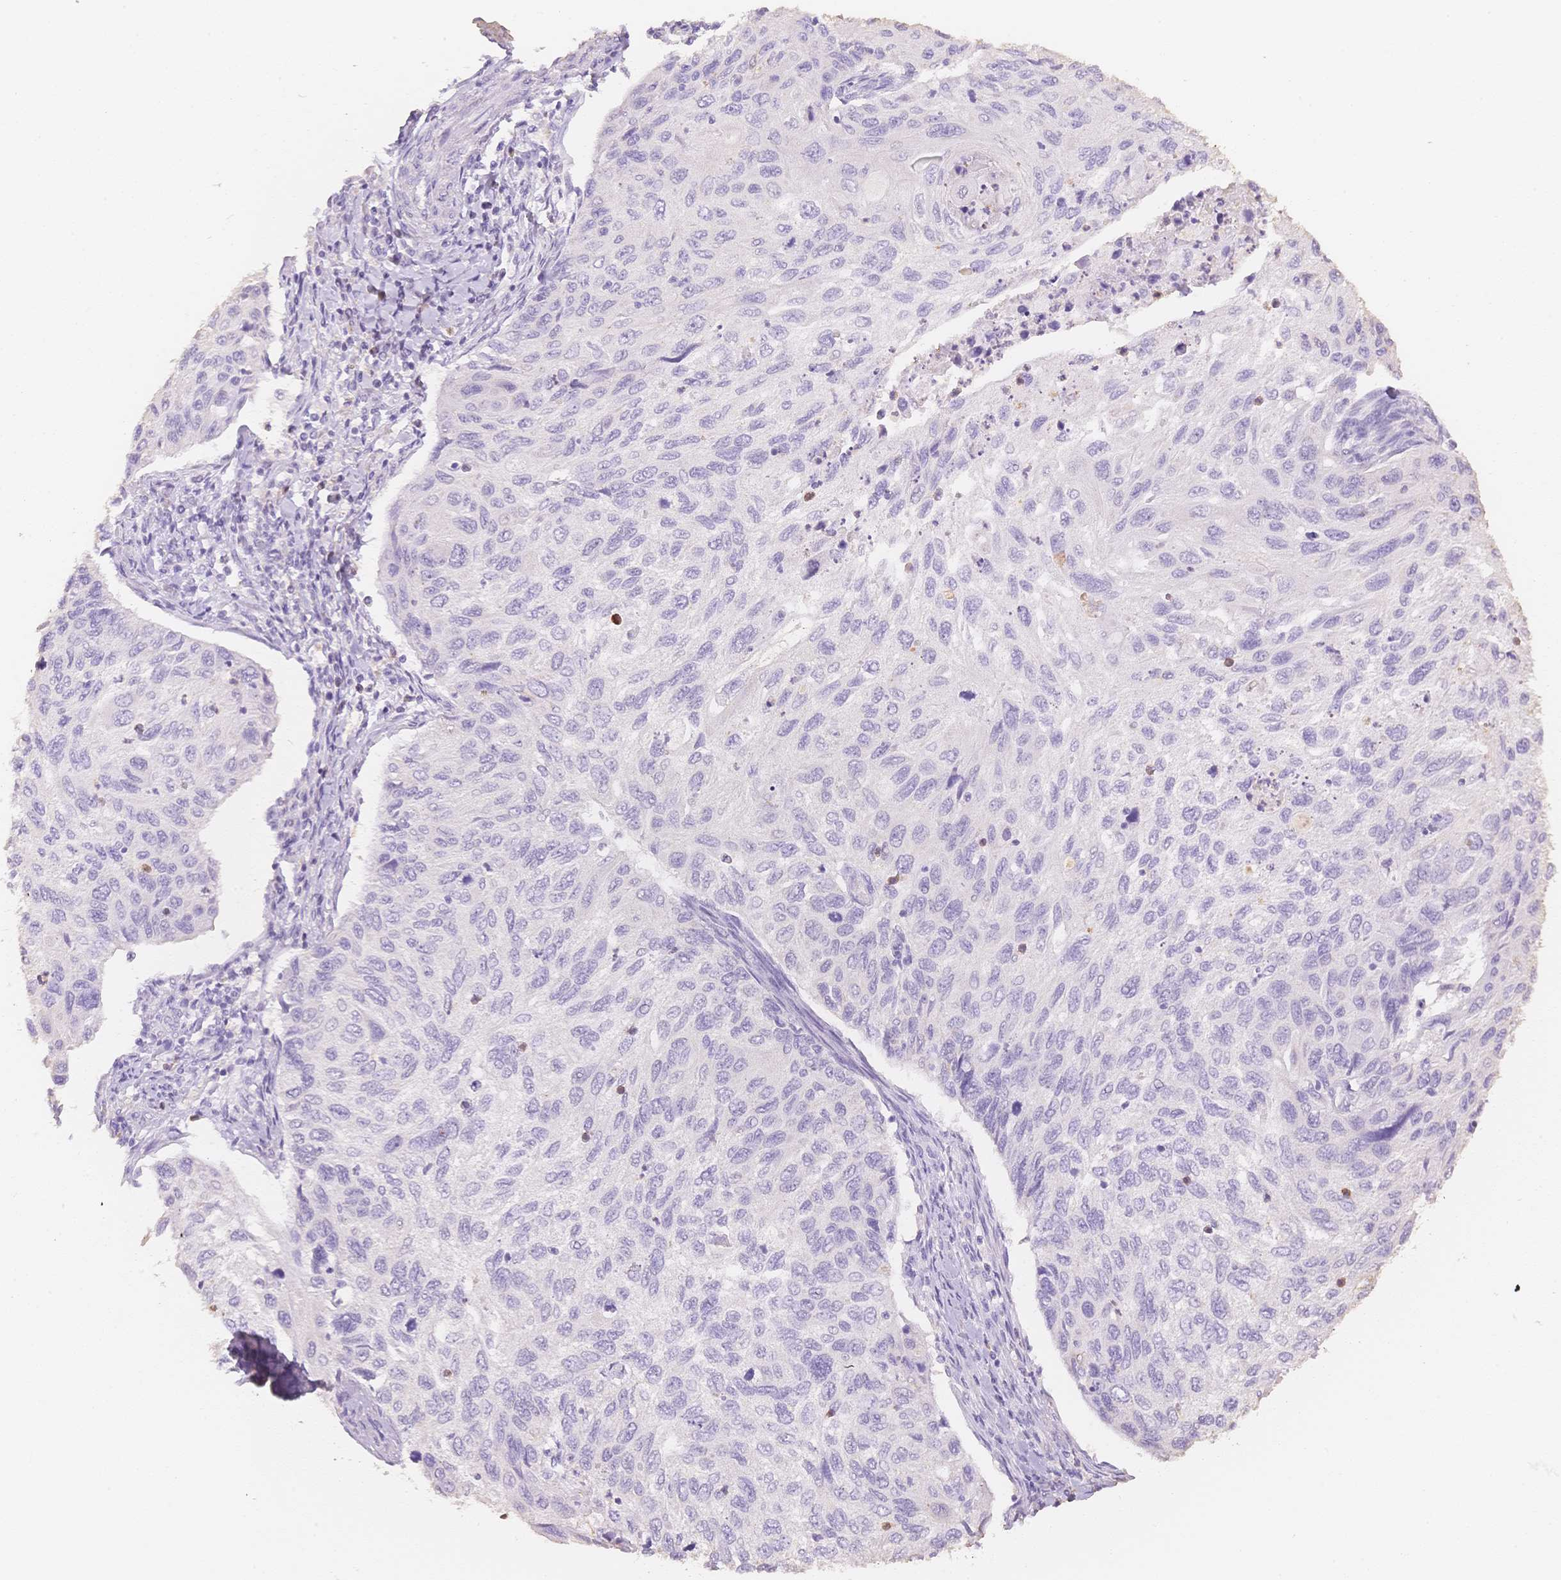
{"staining": {"intensity": "negative", "quantity": "none", "location": "none"}, "tissue": "cervical cancer", "cell_type": "Tumor cells", "image_type": "cancer", "snomed": [{"axis": "morphology", "description": "Squamous cell carcinoma, NOS"}, {"axis": "topography", "description": "Cervix"}], "caption": "Immunohistochemistry (IHC) image of human squamous cell carcinoma (cervical) stained for a protein (brown), which displays no staining in tumor cells.", "gene": "MBOAT7", "patient": {"sex": "female", "age": 70}}